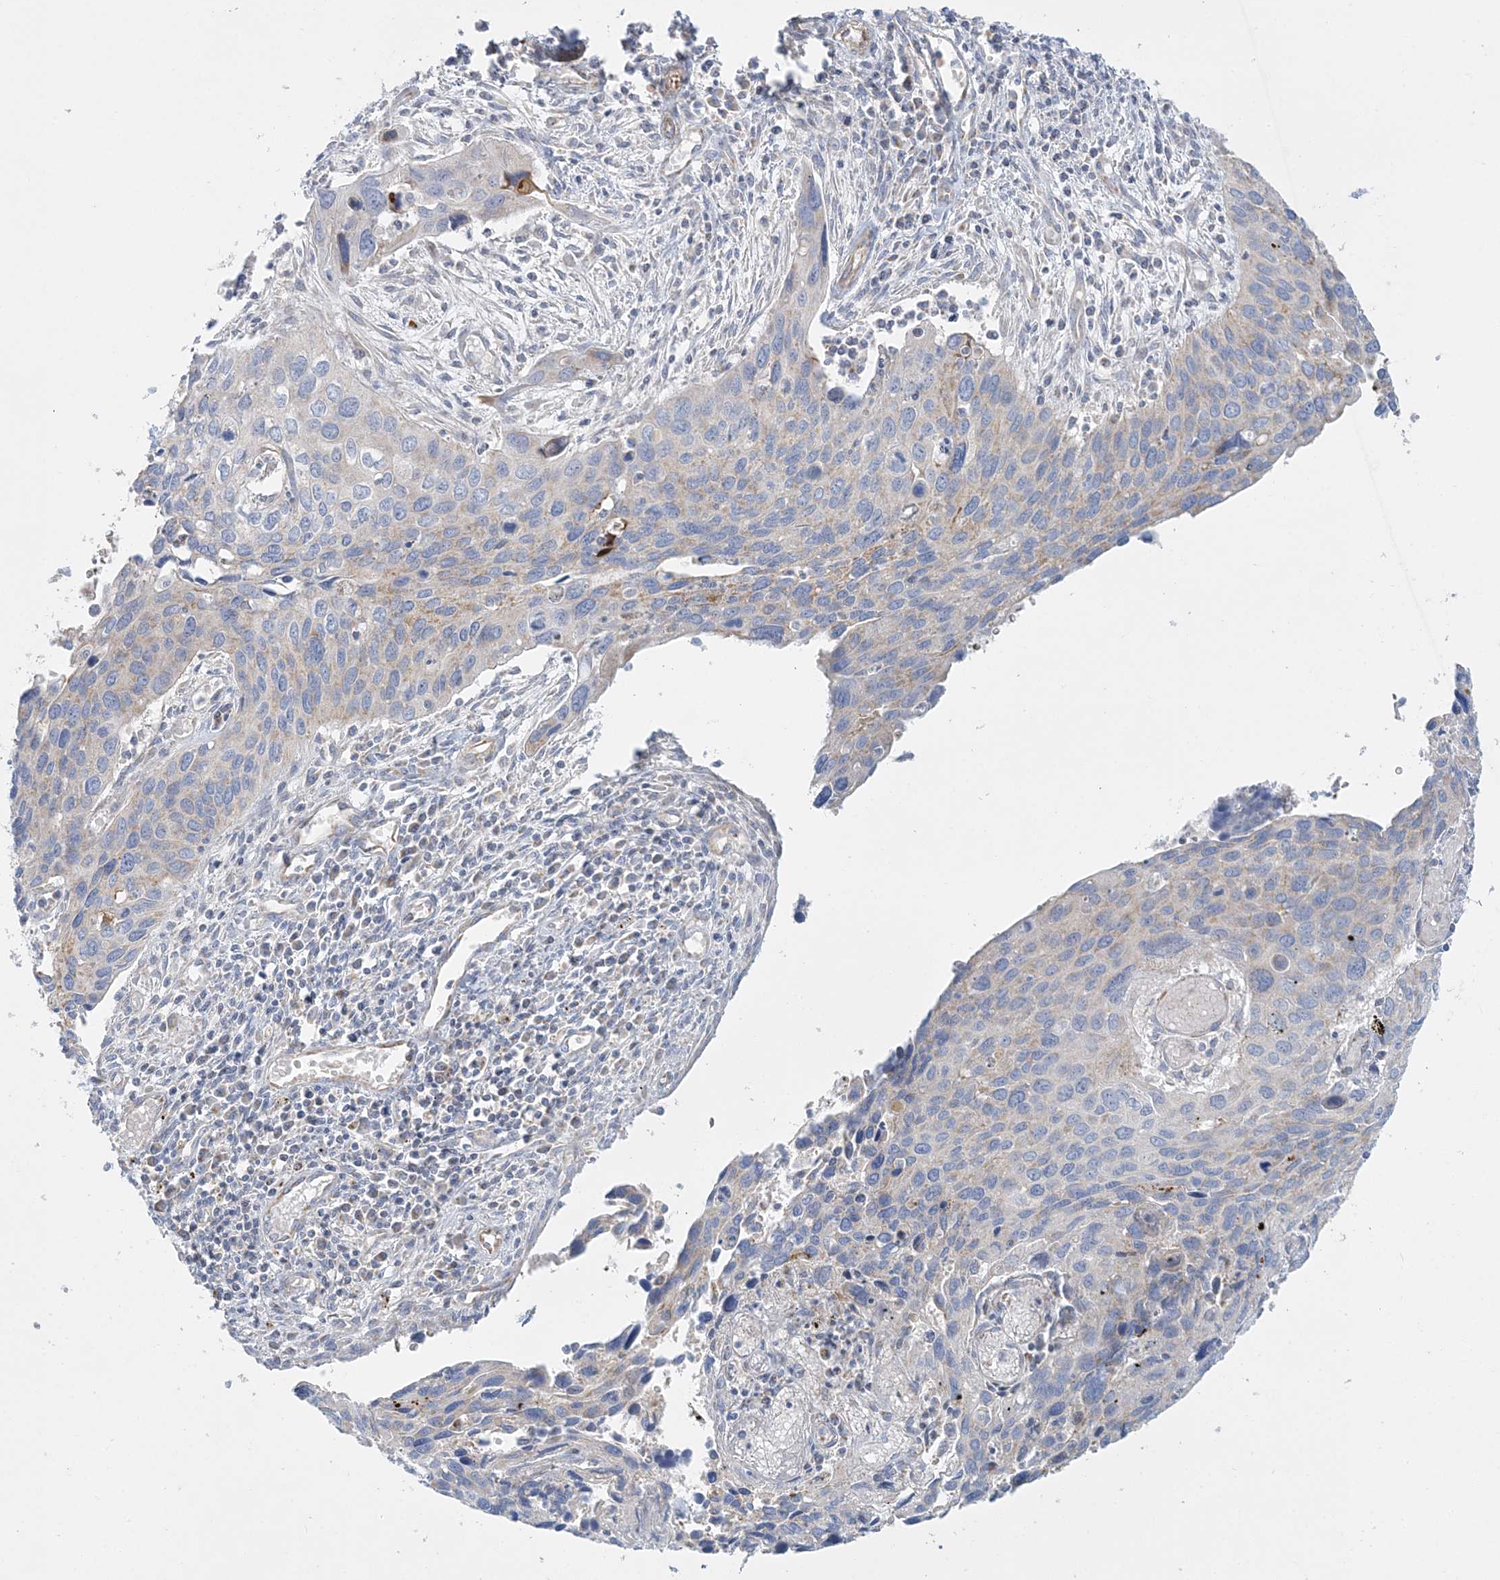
{"staining": {"intensity": "negative", "quantity": "none", "location": "none"}, "tissue": "cervical cancer", "cell_type": "Tumor cells", "image_type": "cancer", "snomed": [{"axis": "morphology", "description": "Squamous cell carcinoma, NOS"}, {"axis": "topography", "description": "Cervix"}], "caption": "The micrograph exhibits no staining of tumor cells in cervical cancer.", "gene": "TBC1D14", "patient": {"sex": "female", "age": 55}}